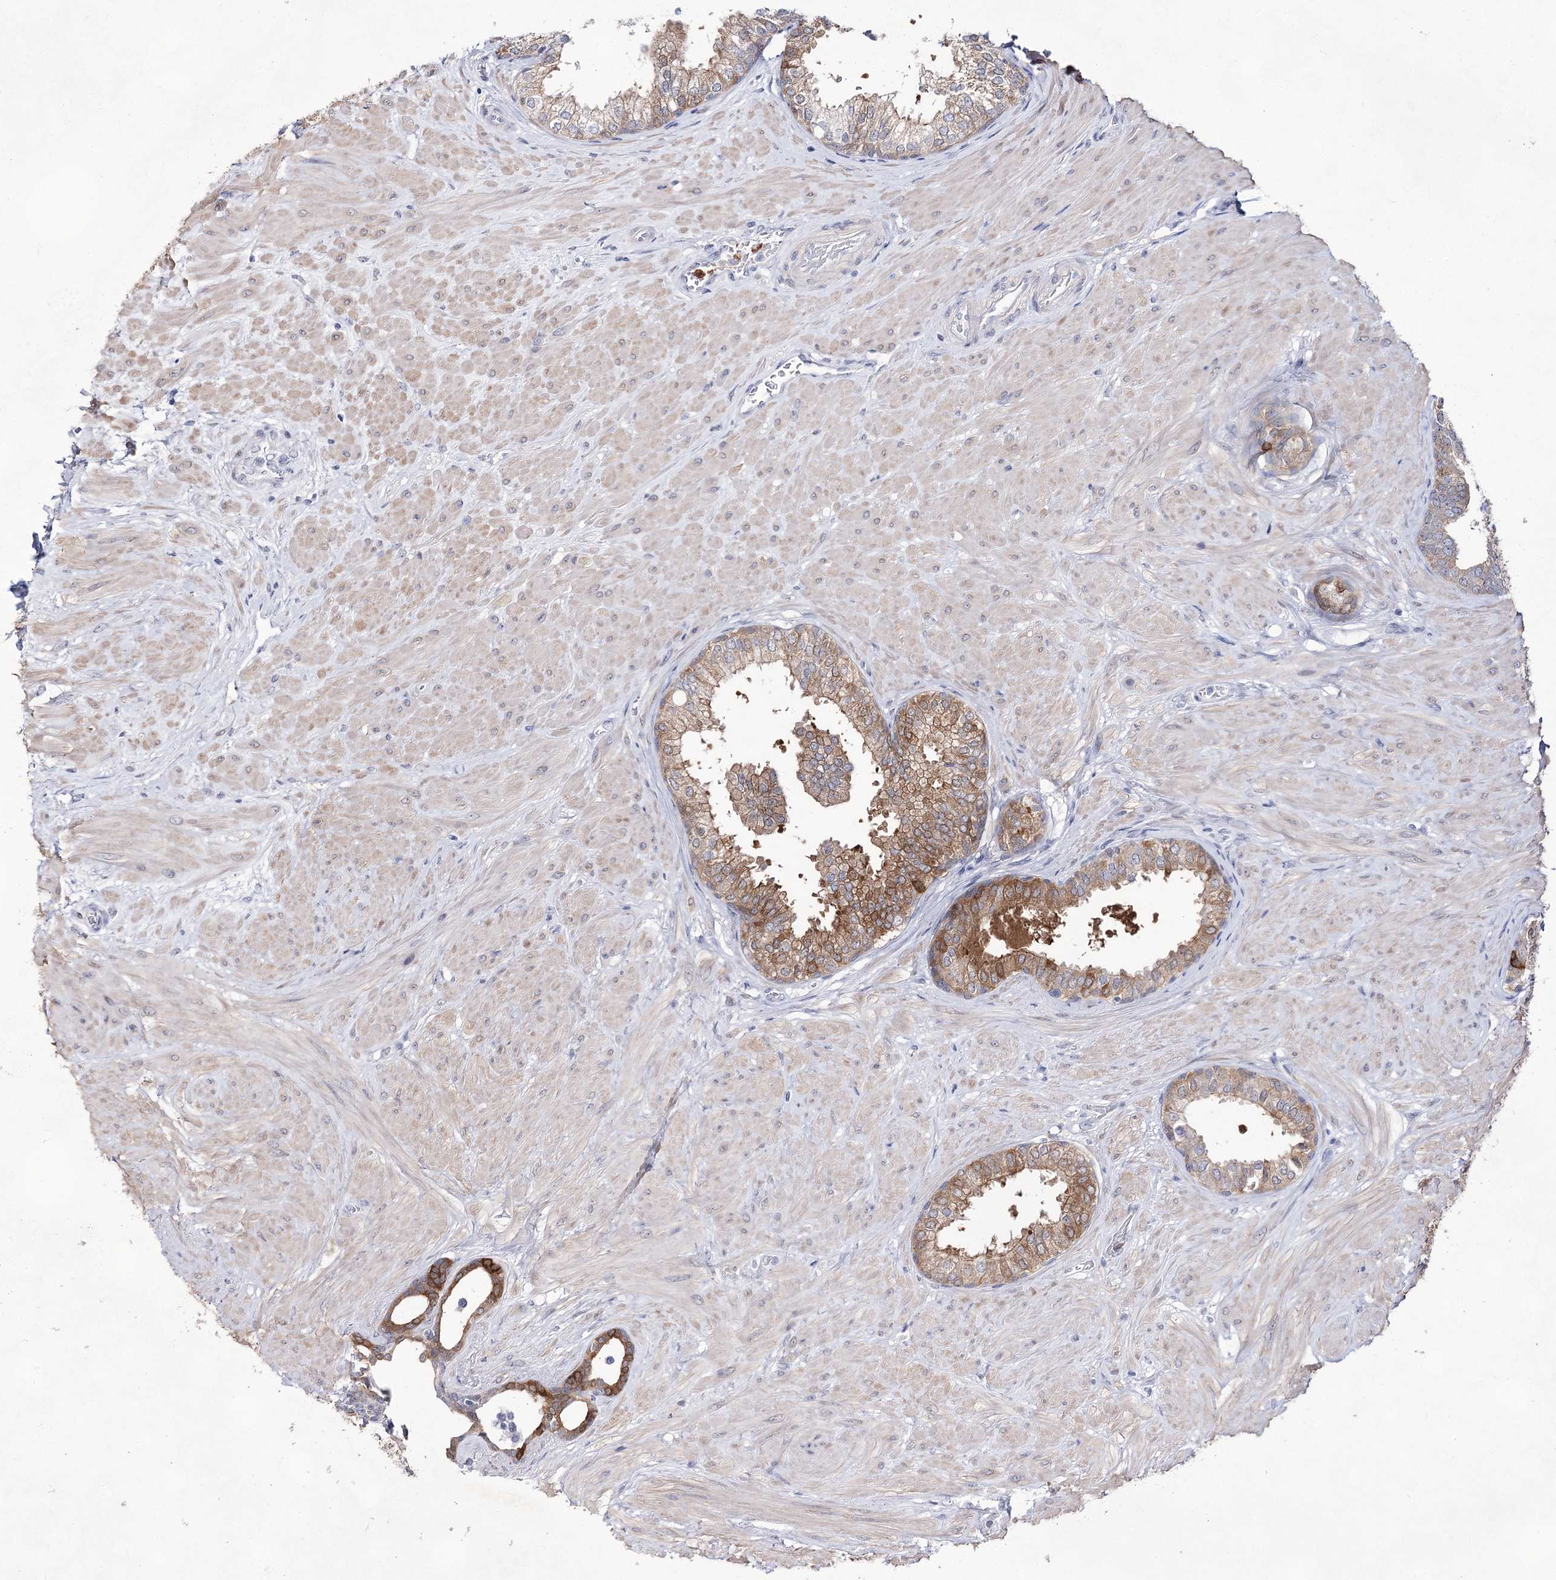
{"staining": {"intensity": "moderate", "quantity": ">75%", "location": "cytoplasmic/membranous"}, "tissue": "prostate", "cell_type": "Glandular cells", "image_type": "normal", "snomed": [{"axis": "morphology", "description": "Normal tissue, NOS"}, {"axis": "topography", "description": "Prostate"}], "caption": "Prostate was stained to show a protein in brown. There is medium levels of moderate cytoplasmic/membranous expression in about >75% of glandular cells.", "gene": "UGDH", "patient": {"sex": "male", "age": 48}}